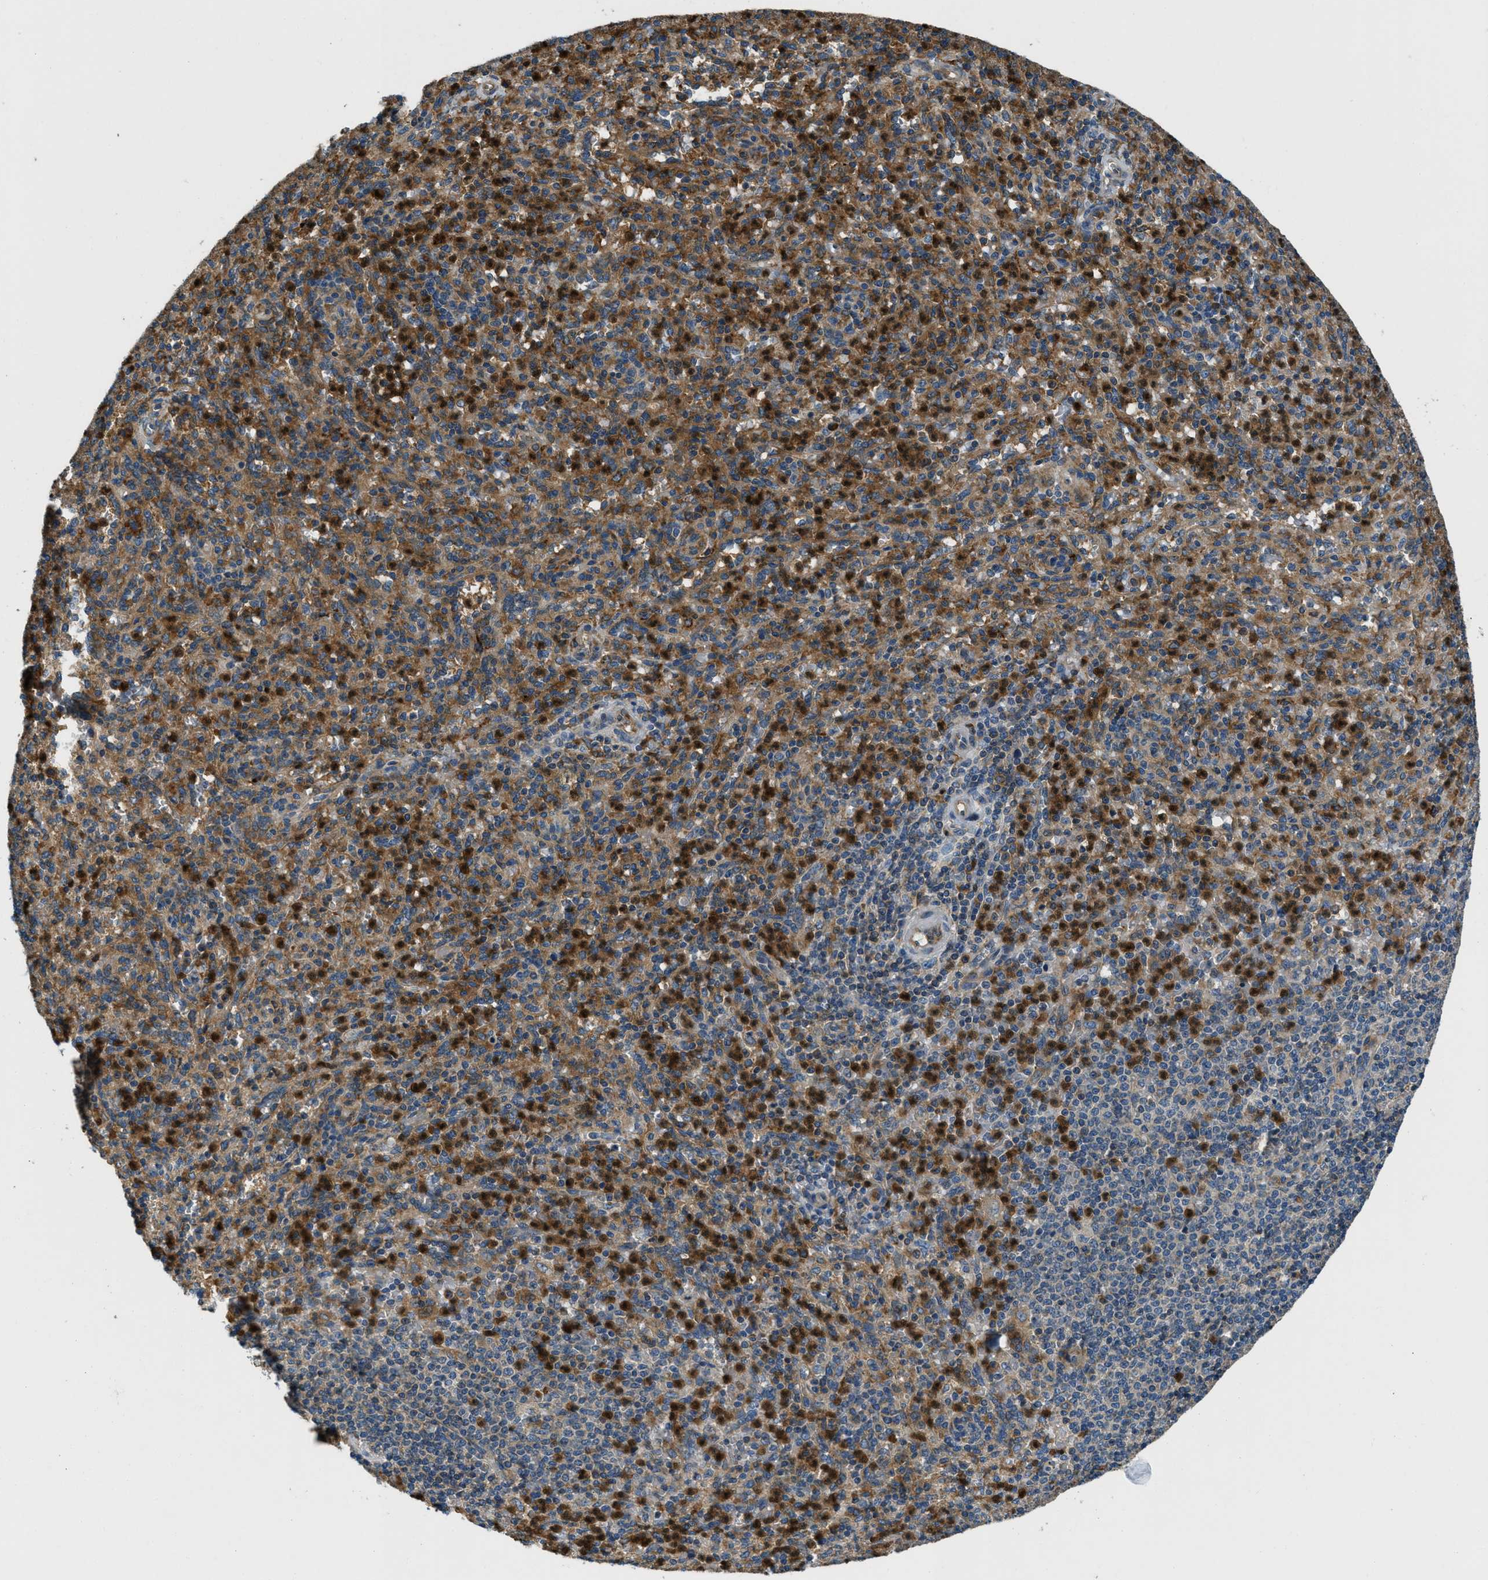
{"staining": {"intensity": "moderate", "quantity": "25%-75%", "location": "cytoplasmic/membranous,nuclear"}, "tissue": "spleen", "cell_type": "Cells in red pulp", "image_type": "normal", "snomed": [{"axis": "morphology", "description": "Normal tissue, NOS"}, {"axis": "topography", "description": "Spleen"}], "caption": "Cells in red pulp exhibit medium levels of moderate cytoplasmic/membranous,nuclear positivity in about 25%-75% of cells in benign human spleen.", "gene": "GIMAP8", "patient": {"sex": "male", "age": 36}}